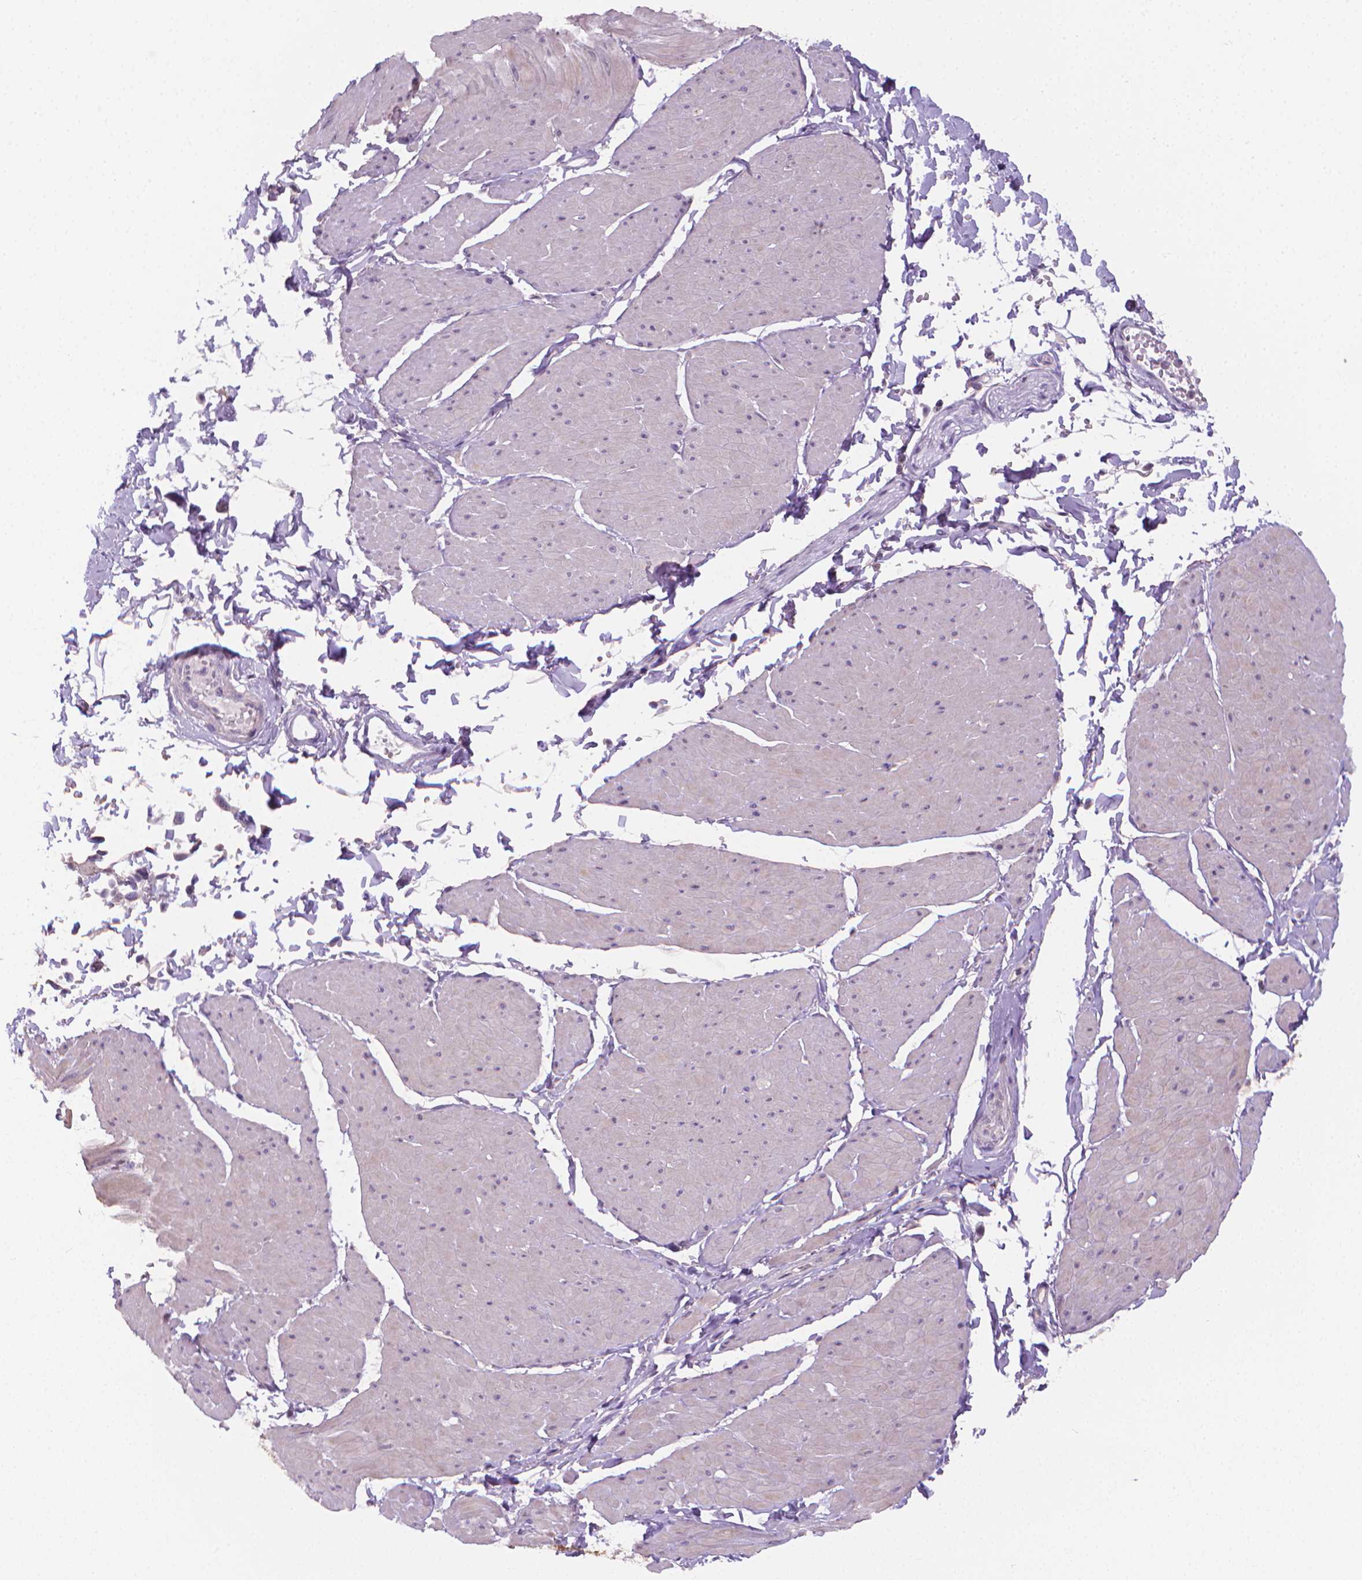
{"staining": {"intensity": "negative", "quantity": "none", "location": "none"}, "tissue": "adipose tissue", "cell_type": "Adipocytes", "image_type": "normal", "snomed": [{"axis": "morphology", "description": "Normal tissue, NOS"}, {"axis": "topography", "description": "Smooth muscle"}, {"axis": "topography", "description": "Peripheral nerve tissue"}], "caption": "This is a photomicrograph of immunohistochemistry (IHC) staining of normal adipose tissue, which shows no expression in adipocytes. (DAB (3,3'-diaminobenzidine) immunohistochemistry visualized using brightfield microscopy, high magnification).", "gene": "NCAN", "patient": {"sex": "male", "age": 58}}